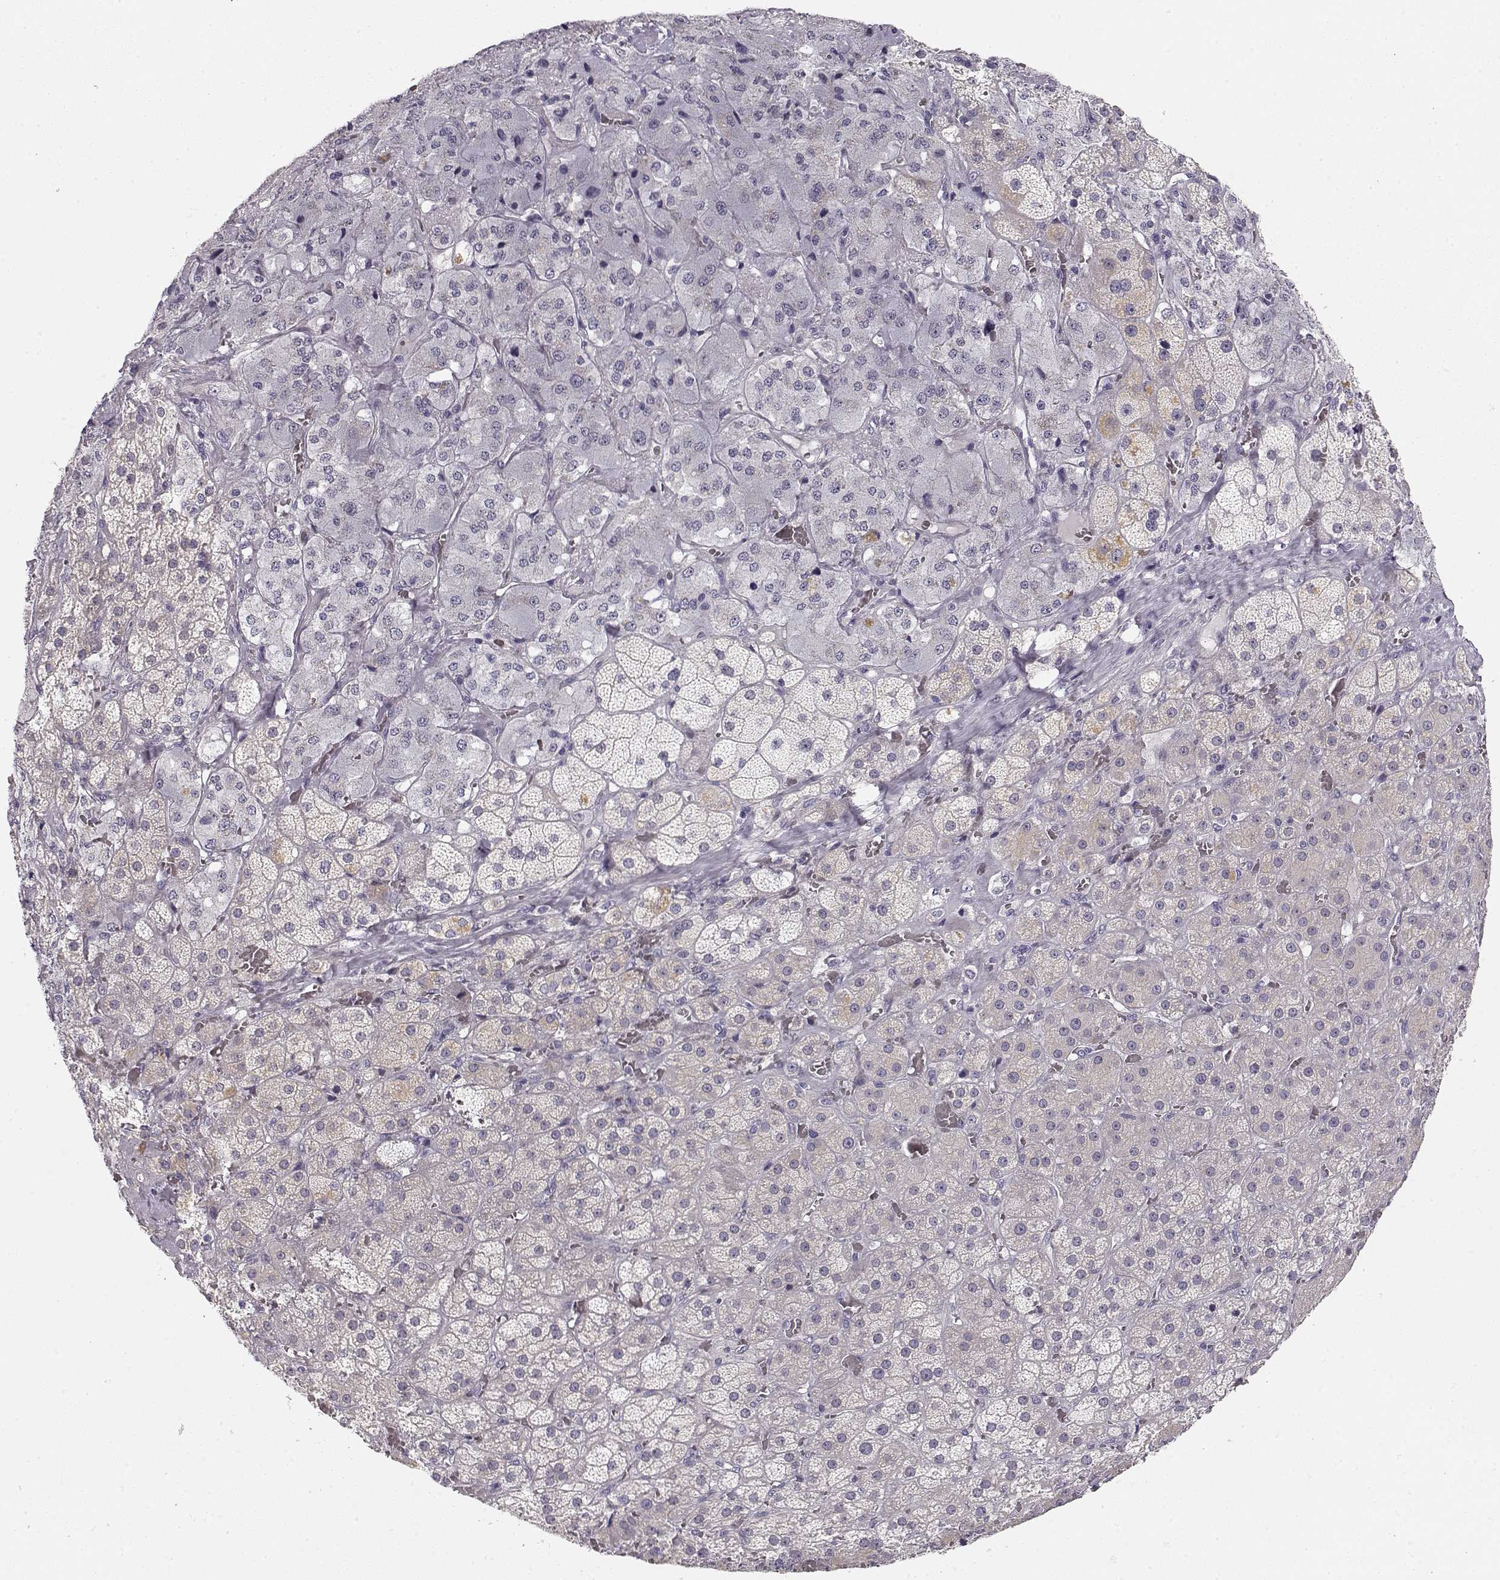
{"staining": {"intensity": "weak", "quantity": "<25%", "location": "cytoplasmic/membranous"}, "tissue": "adrenal gland", "cell_type": "Glandular cells", "image_type": "normal", "snomed": [{"axis": "morphology", "description": "Normal tissue, NOS"}, {"axis": "topography", "description": "Adrenal gland"}], "caption": "The histopathology image exhibits no significant expression in glandular cells of adrenal gland.", "gene": "TTC26", "patient": {"sex": "male", "age": 57}}